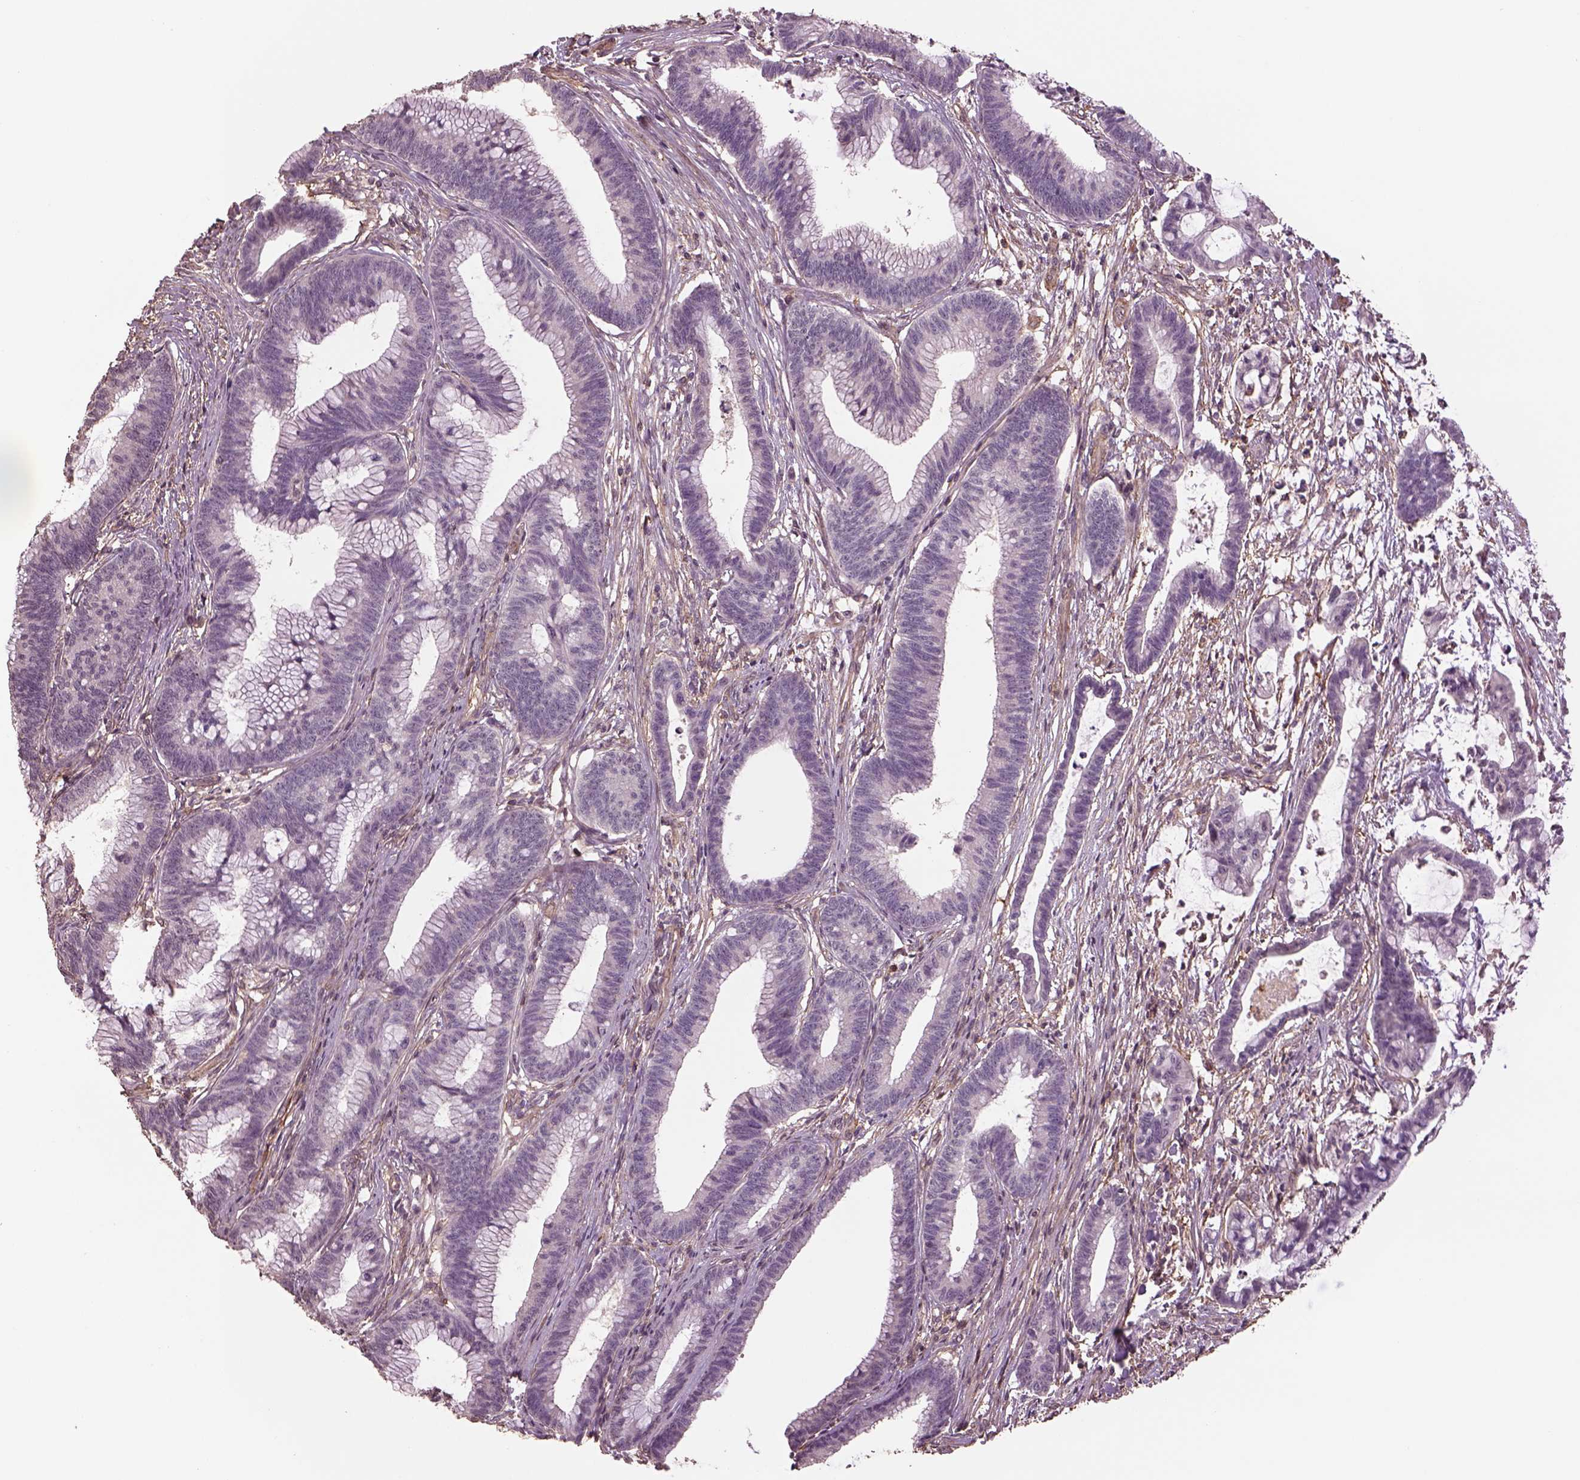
{"staining": {"intensity": "negative", "quantity": "none", "location": "none"}, "tissue": "colorectal cancer", "cell_type": "Tumor cells", "image_type": "cancer", "snomed": [{"axis": "morphology", "description": "Adenocarcinoma, NOS"}, {"axis": "topography", "description": "Colon"}], "caption": "Human colorectal cancer stained for a protein using immunohistochemistry (IHC) reveals no positivity in tumor cells.", "gene": "LIN7A", "patient": {"sex": "female", "age": 78}}